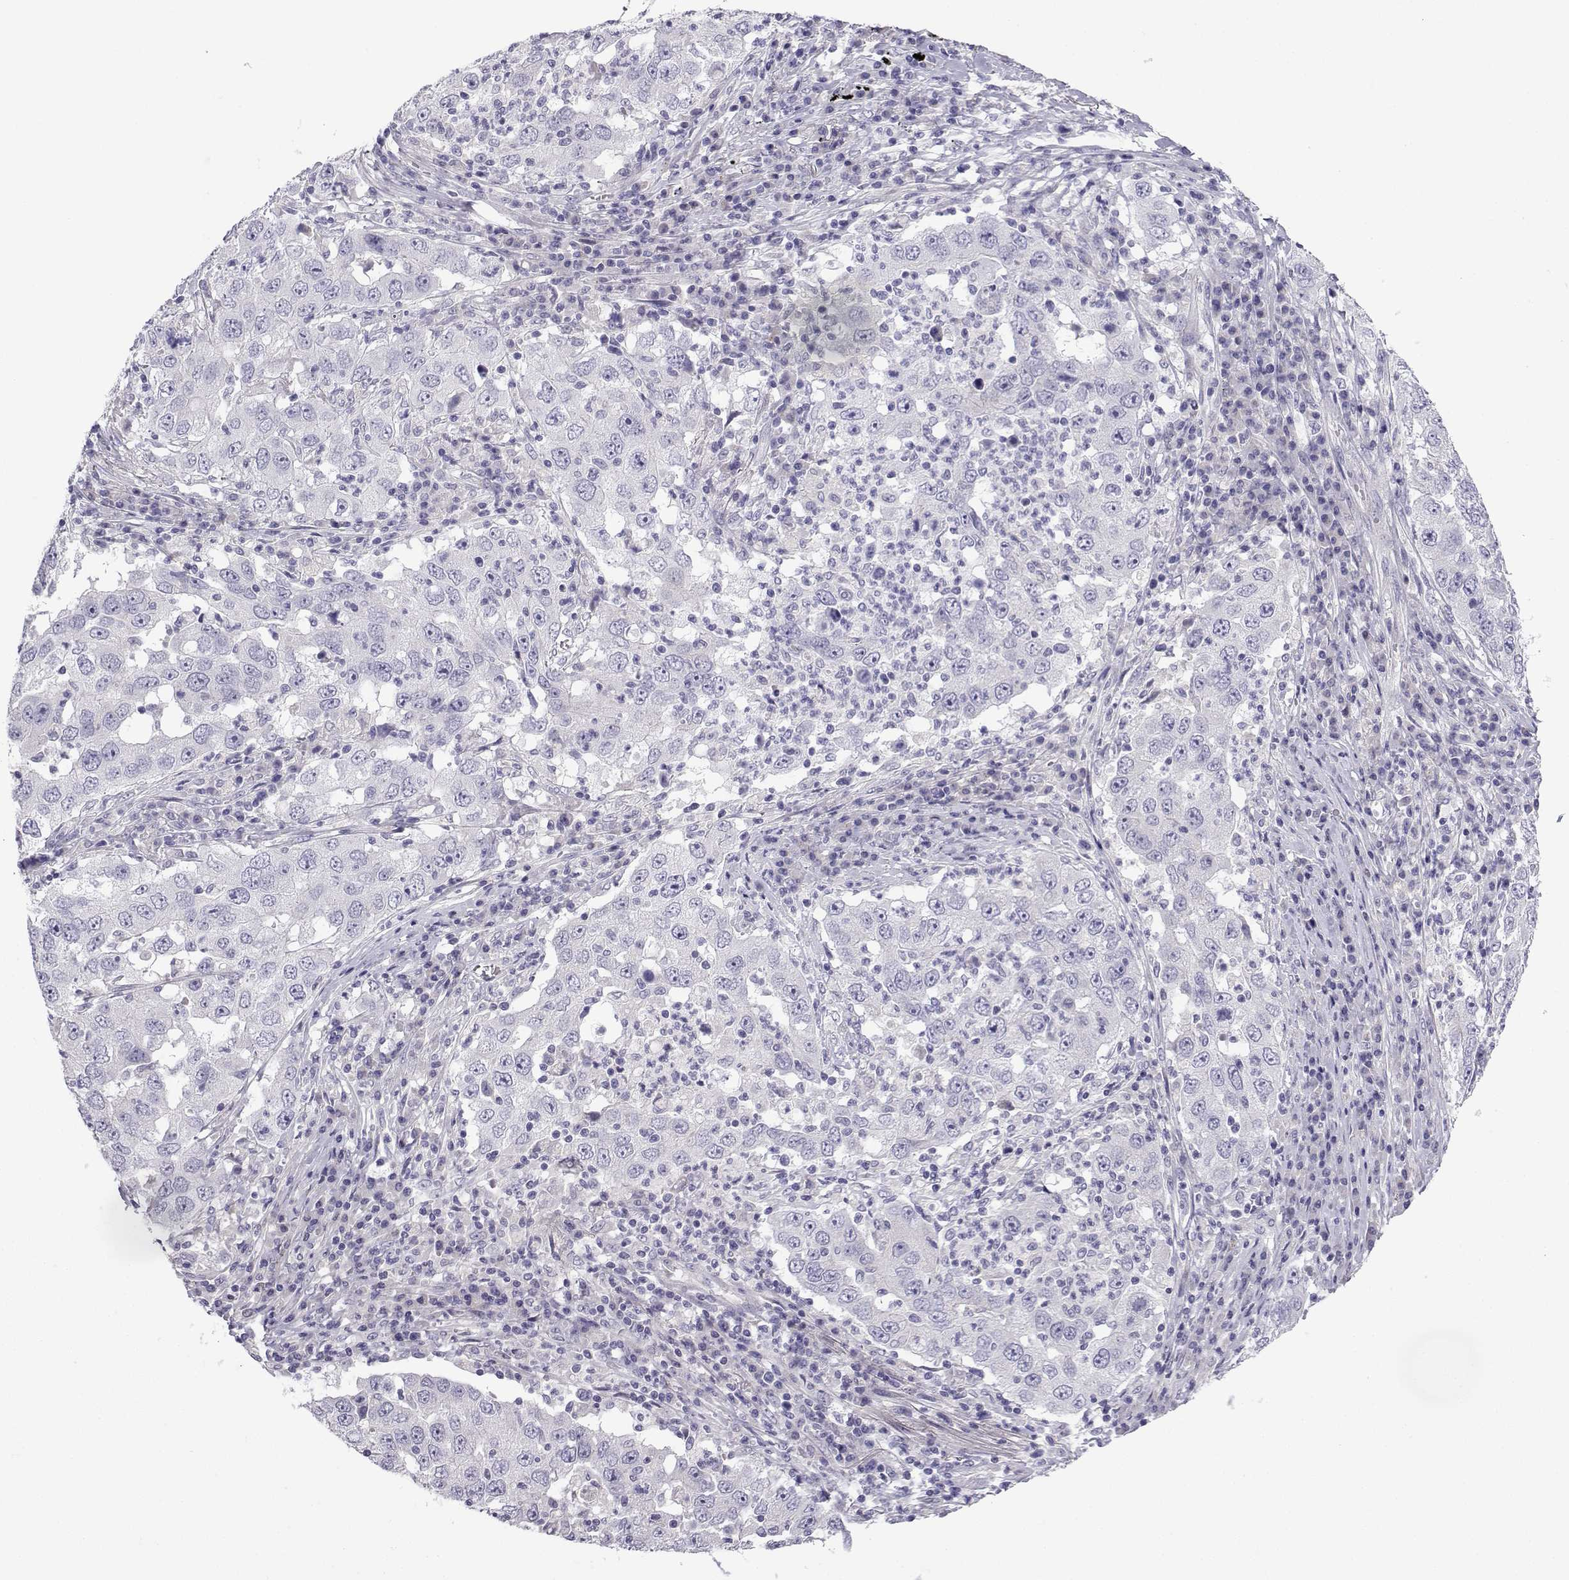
{"staining": {"intensity": "negative", "quantity": "none", "location": "none"}, "tissue": "lung cancer", "cell_type": "Tumor cells", "image_type": "cancer", "snomed": [{"axis": "morphology", "description": "Adenocarcinoma, NOS"}, {"axis": "topography", "description": "Lung"}], "caption": "There is no significant expression in tumor cells of lung adenocarcinoma.", "gene": "SPACA7", "patient": {"sex": "male", "age": 73}}